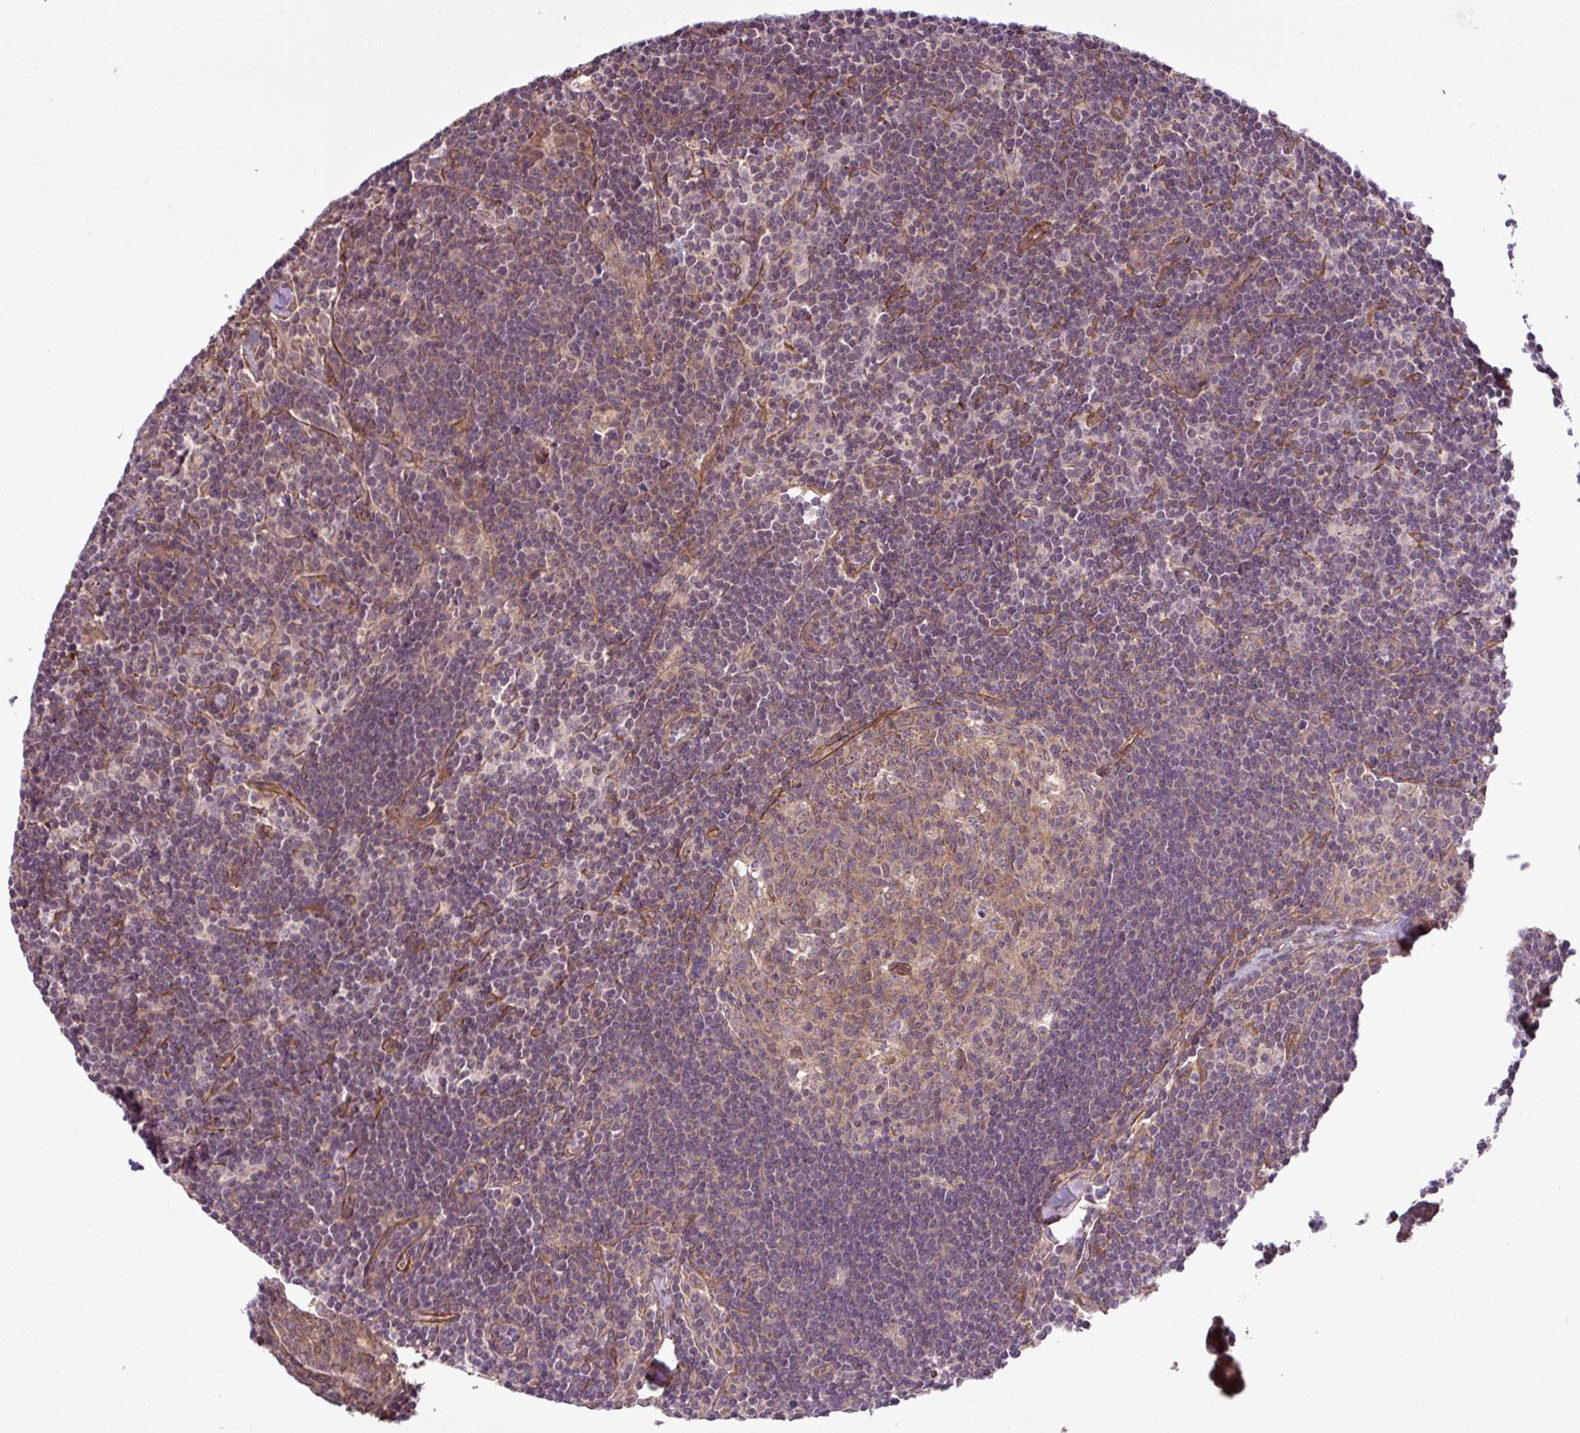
{"staining": {"intensity": "weak", "quantity": "25%-75%", "location": "cytoplasmic/membranous"}, "tissue": "lymph node", "cell_type": "Germinal center cells", "image_type": "normal", "snomed": [{"axis": "morphology", "description": "Normal tissue, NOS"}, {"axis": "topography", "description": "Lymph node"}], "caption": "Protein expression analysis of unremarkable lymph node exhibits weak cytoplasmic/membranous expression in approximately 25%-75% of germinal center cells. Using DAB (3,3'-diaminobenzidine) (brown) and hematoxylin (blue) stains, captured at high magnification using brightfield microscopy.", "gene": "XIAP", "patient": {"sex": "female", "age": 29}}